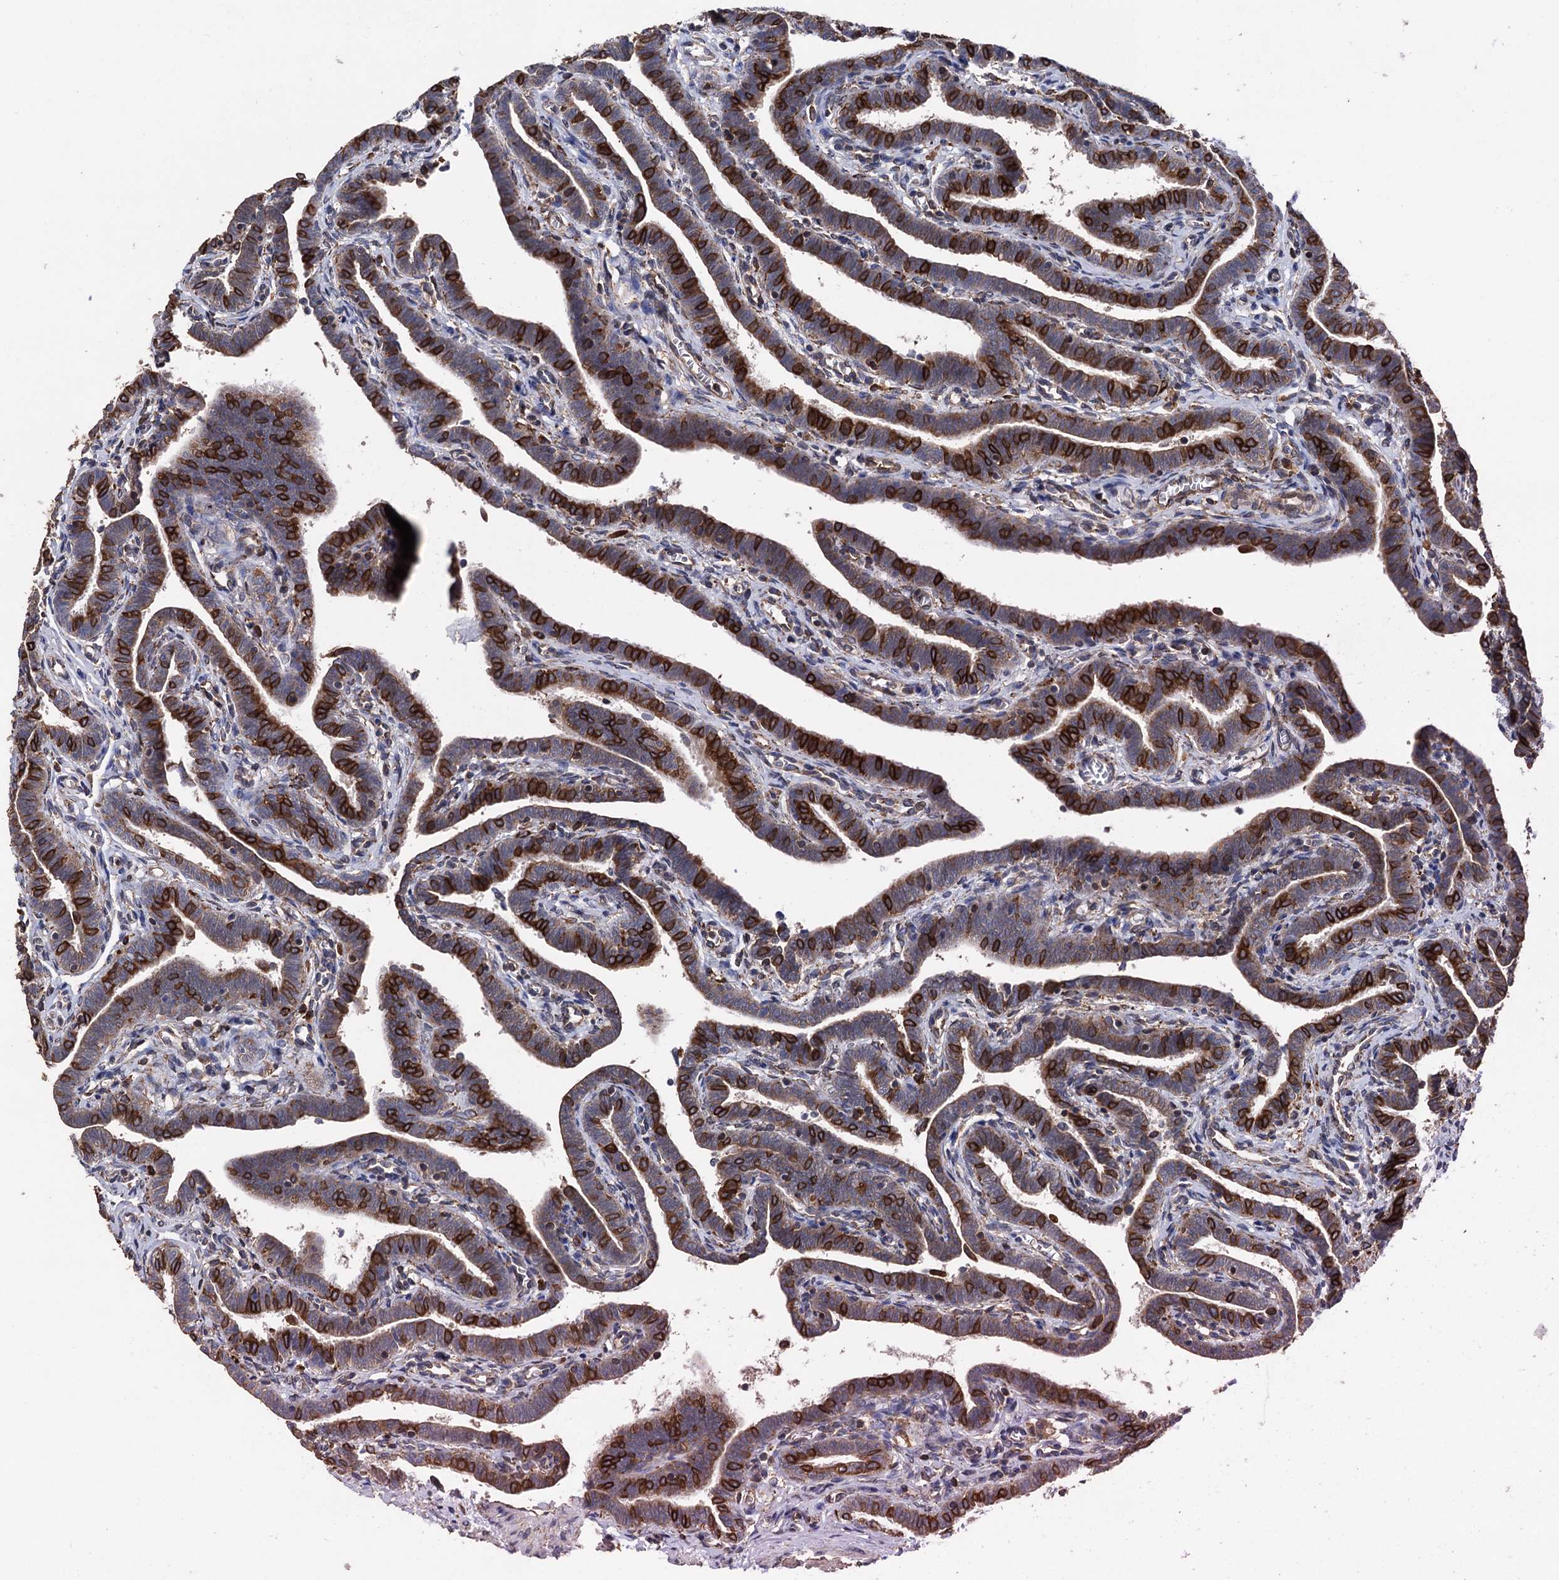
{"staining": {"intensity": "strong", "quantity": "25%-75%", "location": "cytoplasmic/membranous"}, "tissue": "fallopian tube", "cell_type": "Glandular cells", "image_type": "normal", "snomed": [{"axis": "morphology", "description": "Normal tissue, NOS"}, {"axis": "topography", "description": "Fallopian tube"}], "caption": "This histopathology image exhibits IHC staining of unremarkable human fallopian tube, with high strong cytoplasmic/membranous staining in about 25%-75% of glandular cells.", "gene": "STING1", "patient": {"sex": "female", "age": 36}}